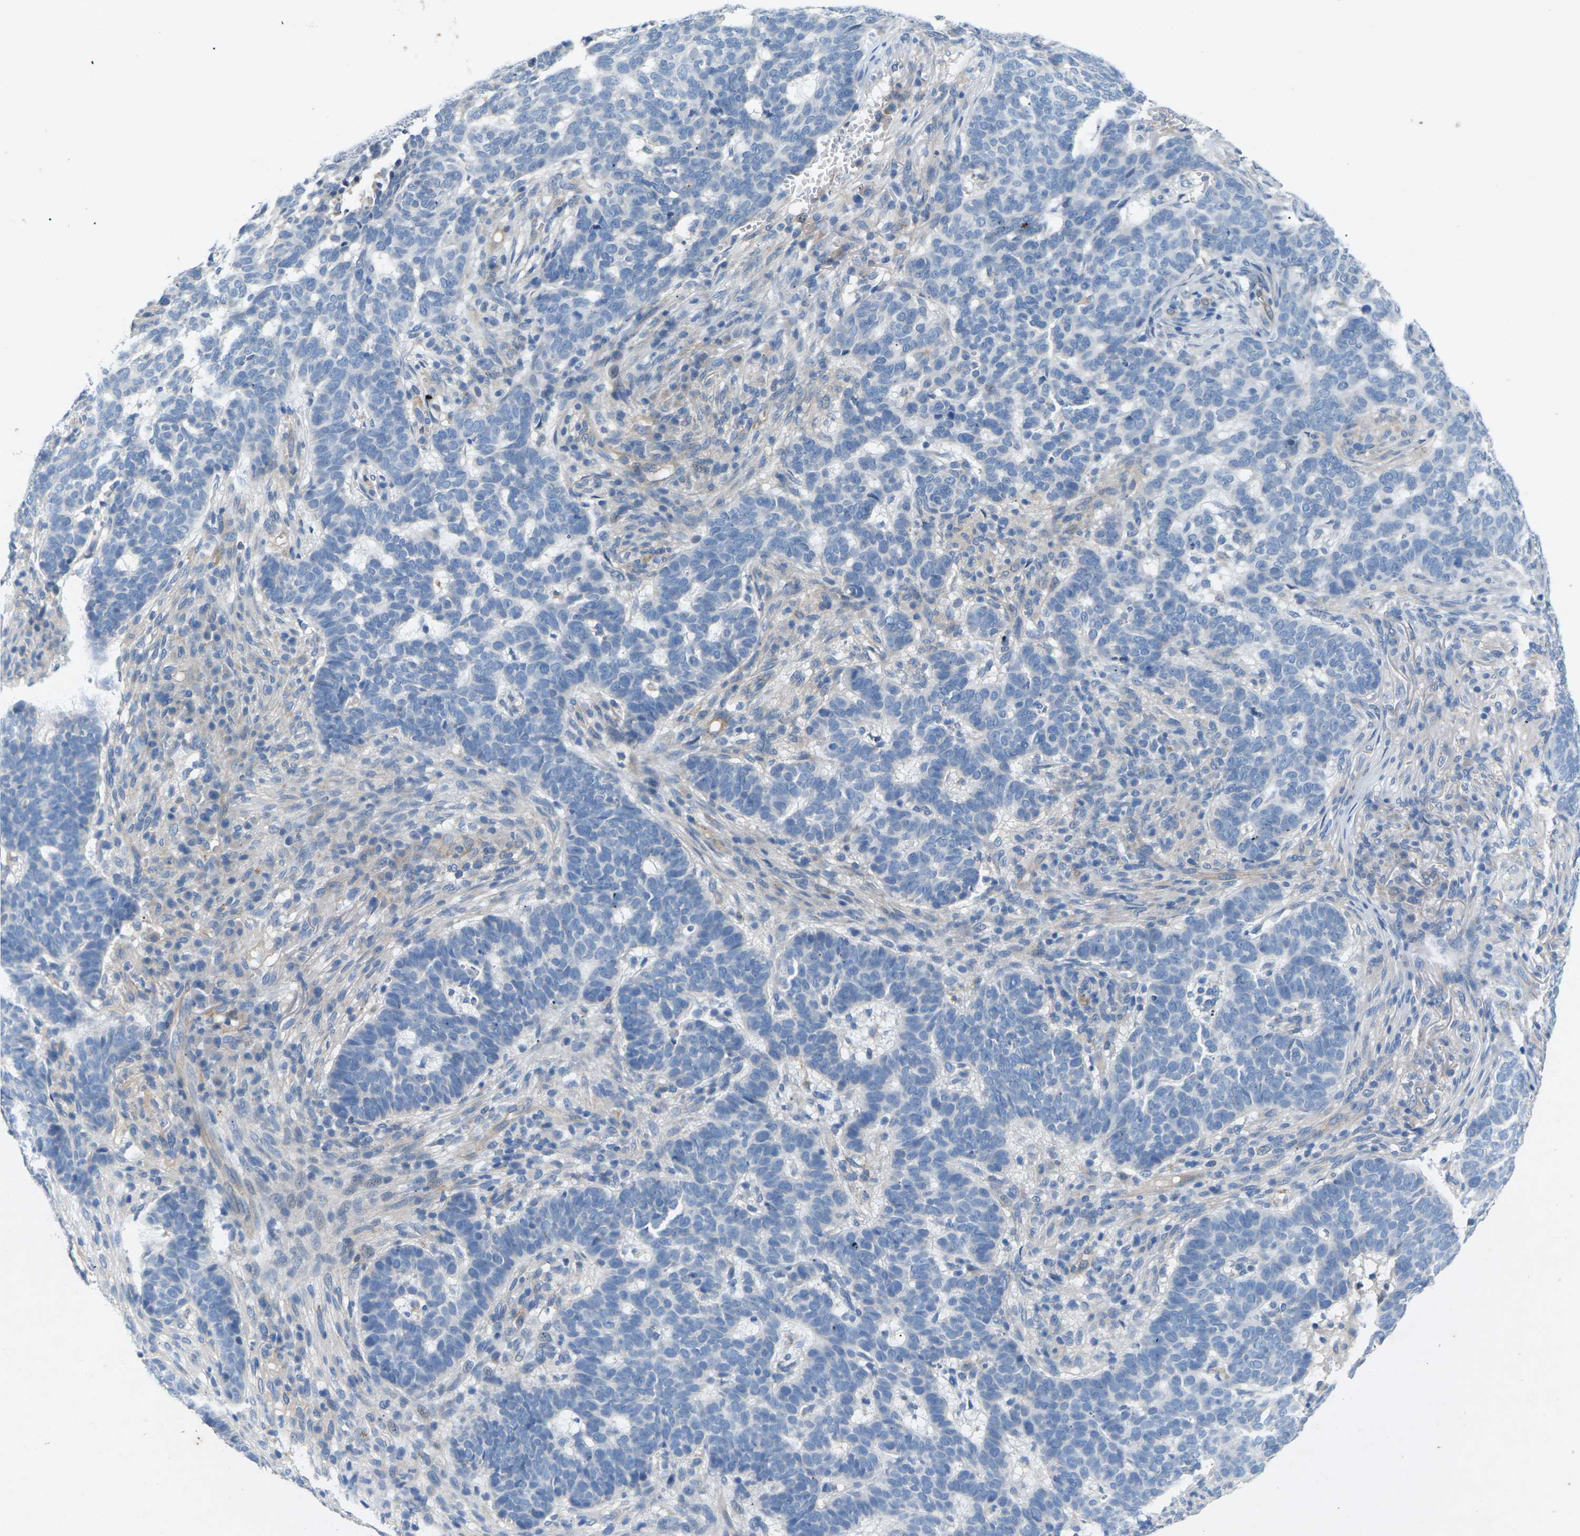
{"staining": {"intensity": "negative", "quantity": "none", "location": "none"}, "tissue": "skin cancer", "cell_type": "Tumor cells", "image_type": "cancer", "snomed": [{"axis": "morphology", "description": "Basal cell carcinoma"}, {"axis": "topography", "description": "Skin"}], "caption": "DAB immunohistochemical staining of human basal cell carcinoma (skin) displays no significant positivity in tumor cells.", "gene": "ITGA5", "patient": {"sex": "male", "age": 85}}